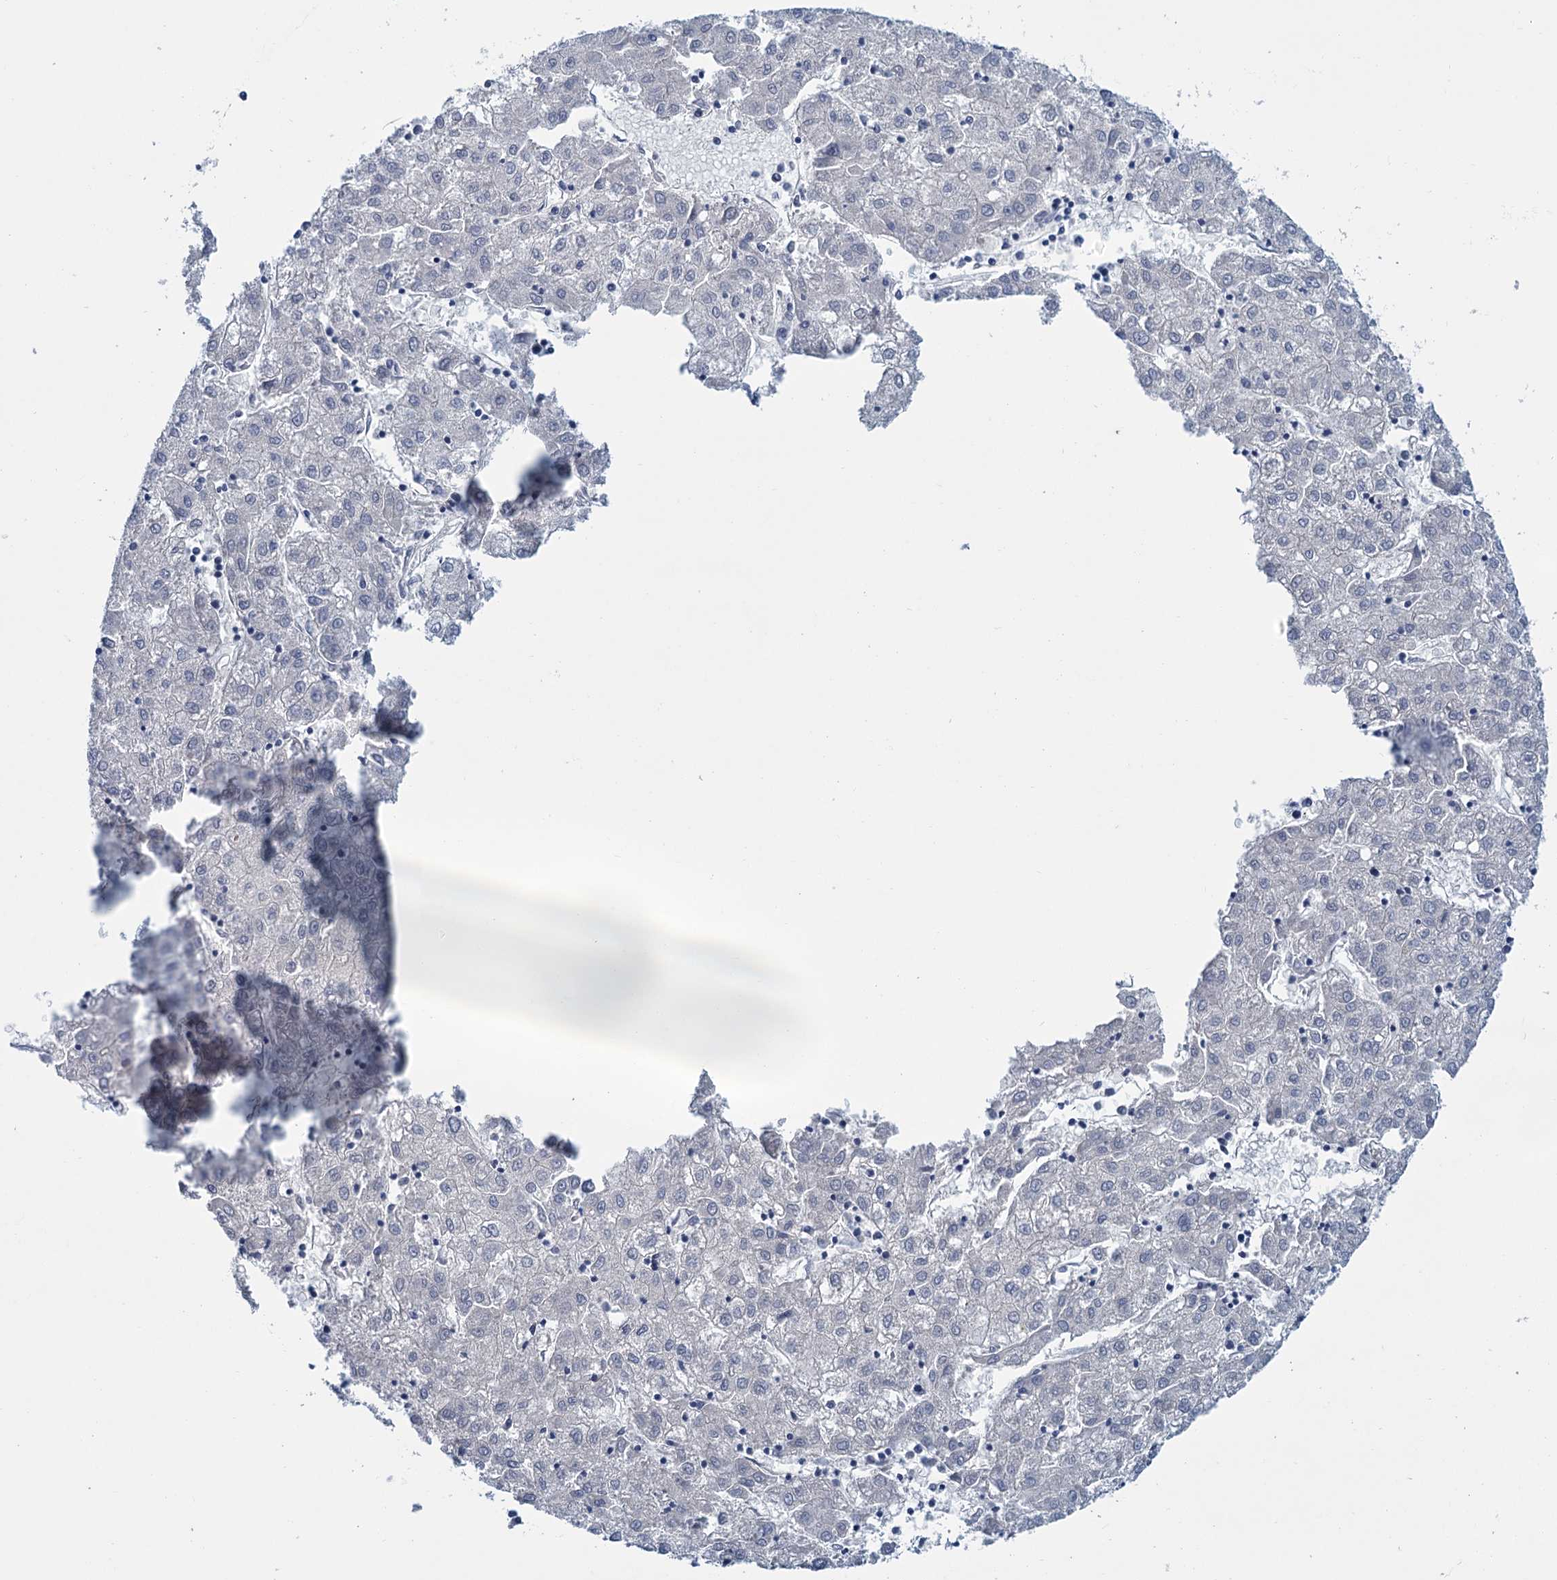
{"staining": {"intensity": "negative", "quantity": "none", "location": "none"}, "tissue": "liver cancer", "cell_type": "Tumor cells", "image_type": "cancer", "snomed": [{"axis": "morphology", "description": "Carcinoma, Hepatocellular, NOS"}, {"axis": "topography", "description": "Liver"}], "caption": "This histopathology image is of liver cancer stained with IHC to label a protein in brown with the nuclei are counter-stained blue. There is no expression in tumor cells. (Stains: DAB (3,3'-diaminobenzidine) IHC with hematoxylin counter stain, Microscopy: brightfield microscopy at high magnification).", "gene": "MYOZ3", "patient": {"sex": "male", "age": 72}}